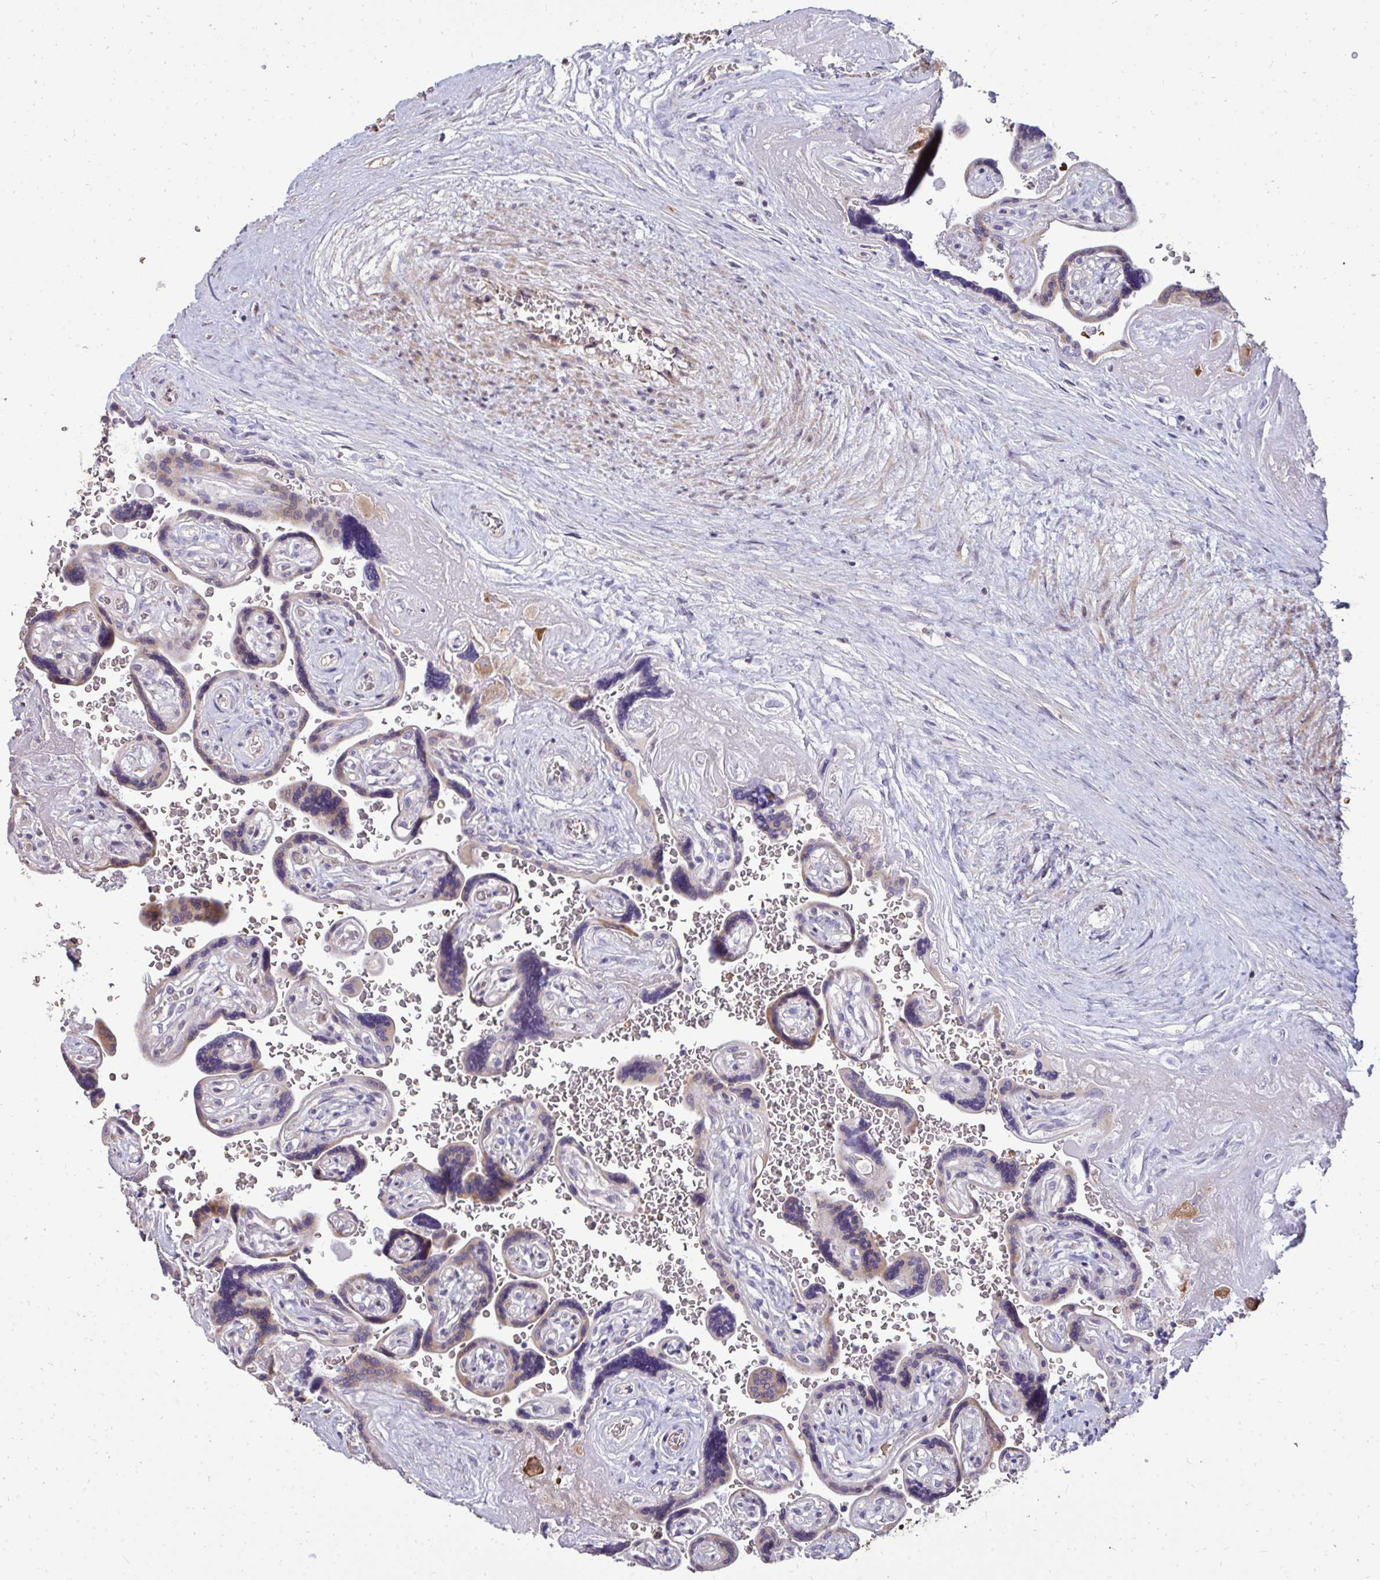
{"staining": {"intensity": "moderate", "quantity": "<25%", "location": "cytoplasmic/membranous"}, "tissue": "placenta", "cell_type": "Decidual cells", "image_type": "normal", "snomed": [{"axis": "morphology", "description": "Normal tissue, NOS"}, {"axis": "topography", "description": "Placenta"}], "caption": "Immunohistochemistry (IHC) (DAB (3,3'-diaminobenzidine)) staining of unremarkable human placenta shows moderate cytoplasmic/membranous protein positivity in approximately <25% of decidual cells. (DAB (3,3'-diaminobenzidine) IHC with brightfield microscopy, high magnification).", "gene": "FIBCD1", "patient": {"sex": "female", "age": 32}}